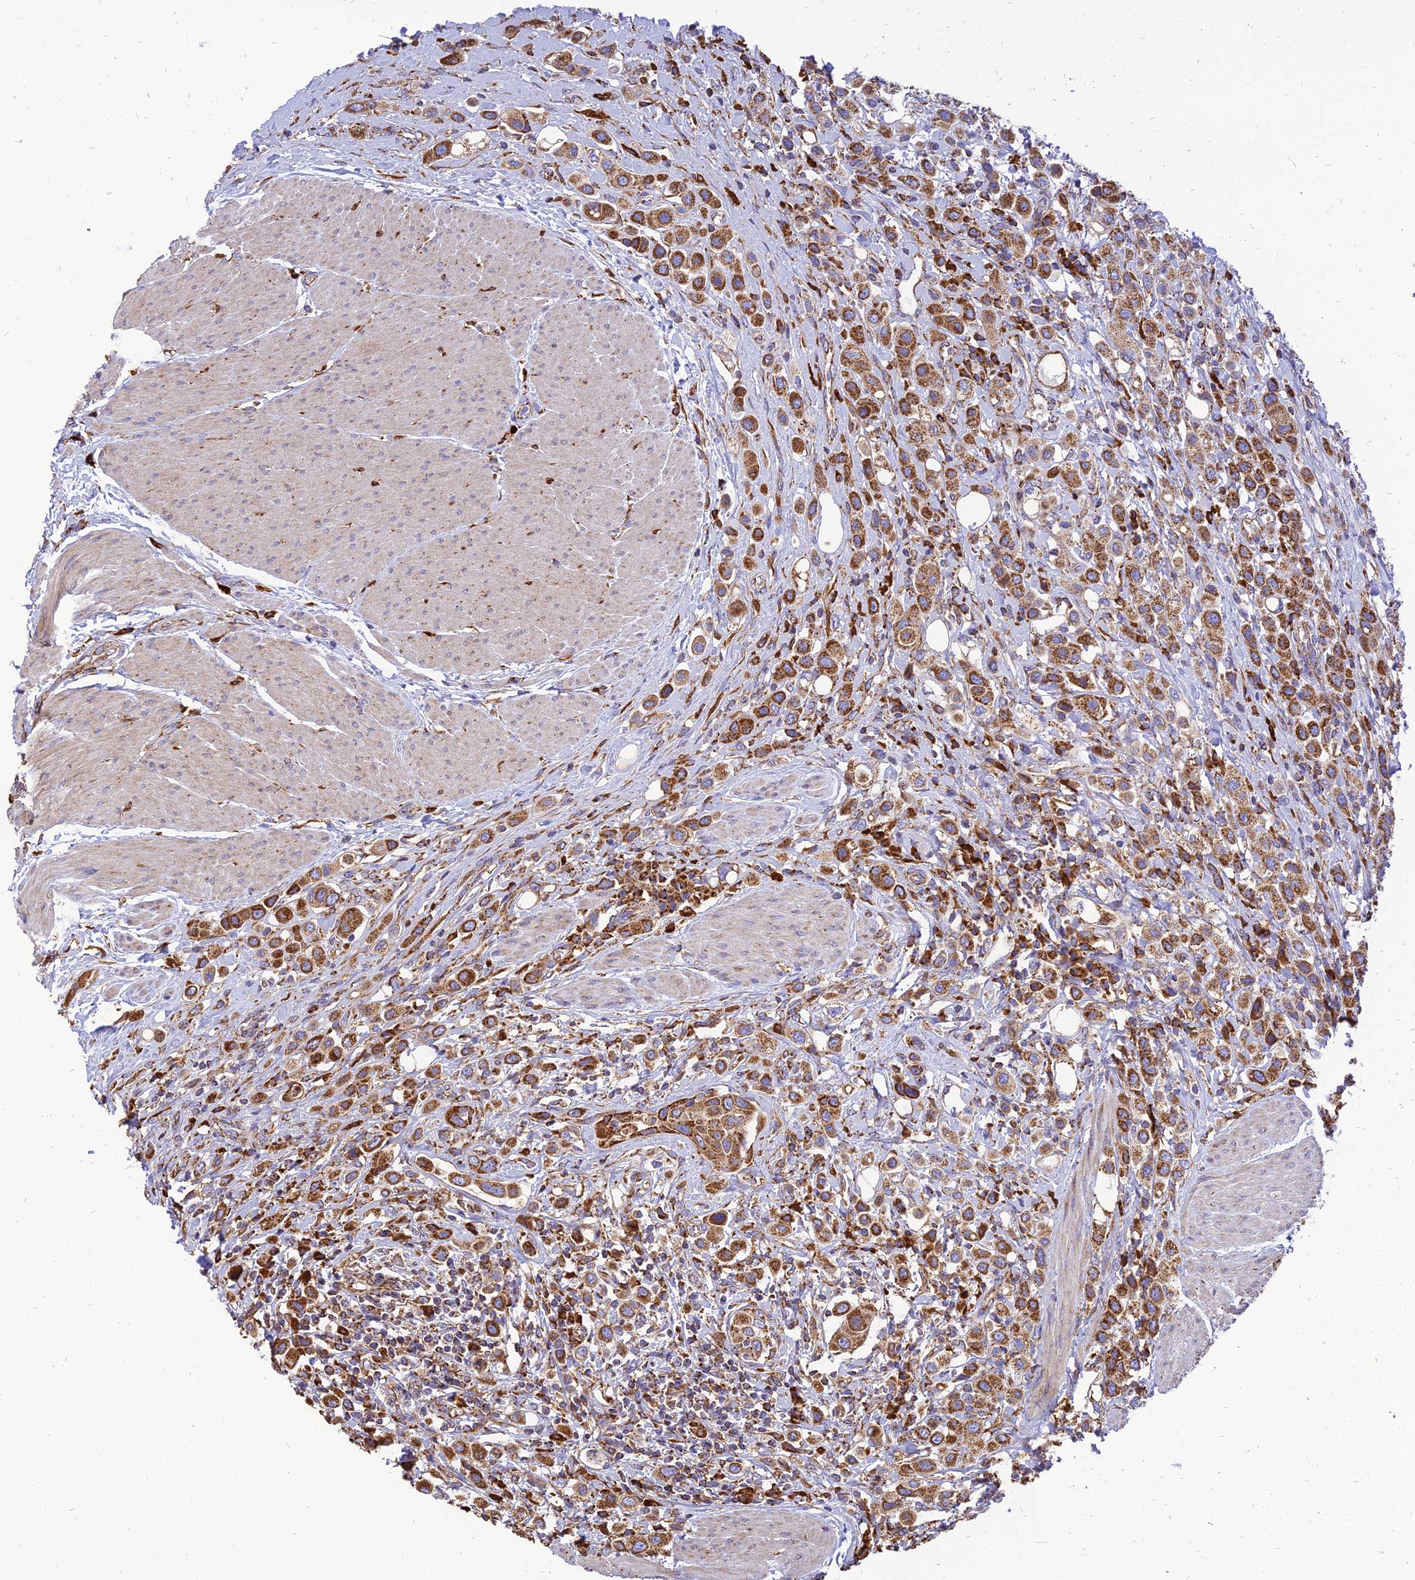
{"staining": {"intensity": "strong", "quantity": ">75%", "location": "cytoplasmic/membranous"}, "tissue": "urothelial cancer", "cell_type": "Tumor cells", "image_type": "cancer", "snomed": [{"axis": "morphology", "description": "Urothelial carcinoma, High grade"}, {"axis": "topography", "description": "Urinary bladder"}], "caption": "DAB (3,3'-diaminobenzidine) immunohistochemical staining of human urothelial carcinoma (high-grade) demonstrates strong cytoplasmic/membranous protein positivity in approximately >75% of tumor cells.", "gene": "THUMPD2", "patient": {"sex": "male", "age": 50}}